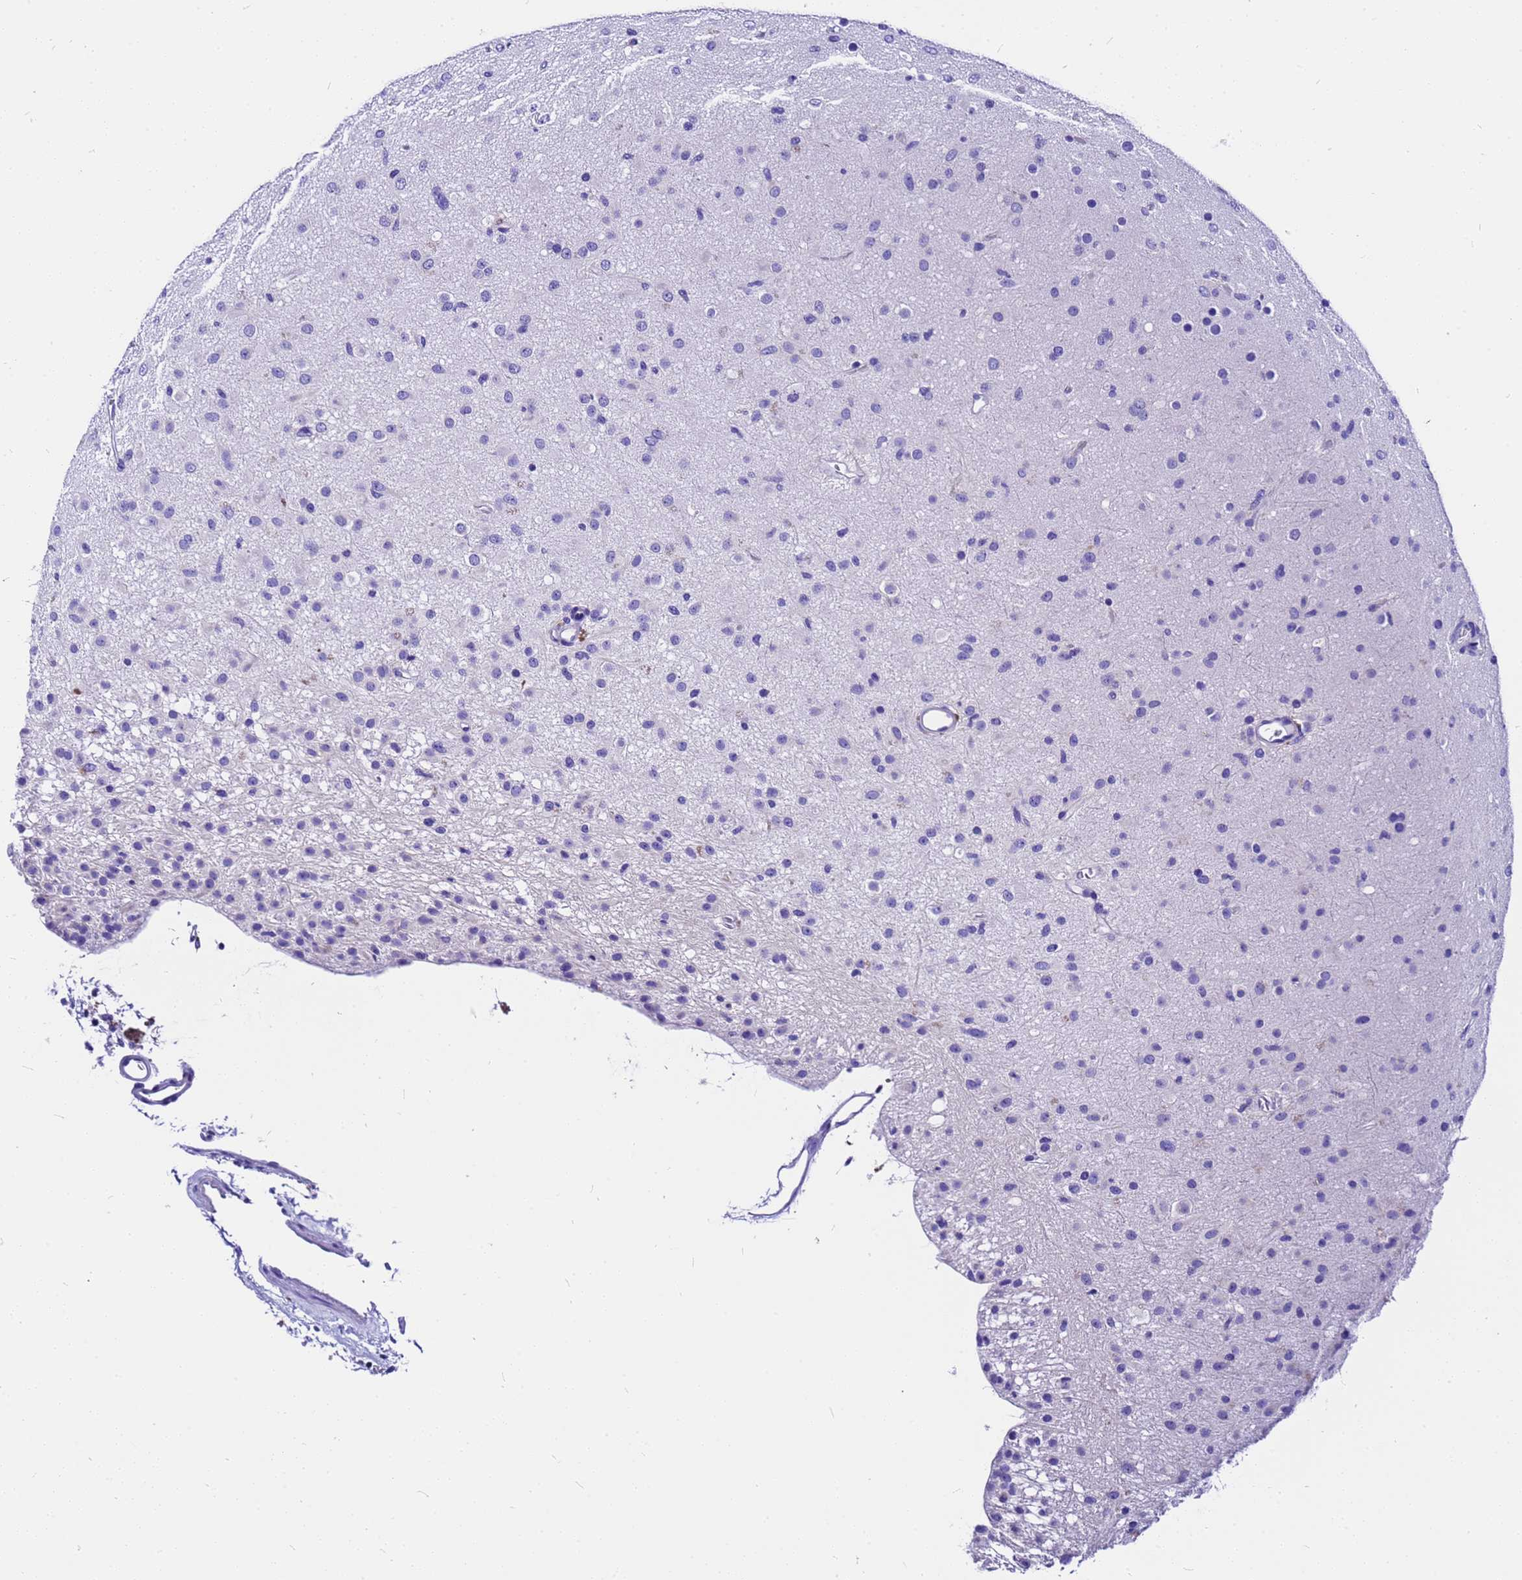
{"staining": {"intensity": "negative", "quantity": "none", "location": "none"}, "tissue": "glioma", "cell_type": "Tumor cells", "image_type": "cancer", "snomed": [{"axis": "morphology", "description": "Glioma, malignant, Low grade"}, {"axis": "topography", "description": "Brain"}], "caption": "Malignant glioma (low-grade) stained for a protein using immunohistochemistry exhibits no expression tumor cells.", "gene": "HERC4", "patient": {"sex": "male", "age": 65}}